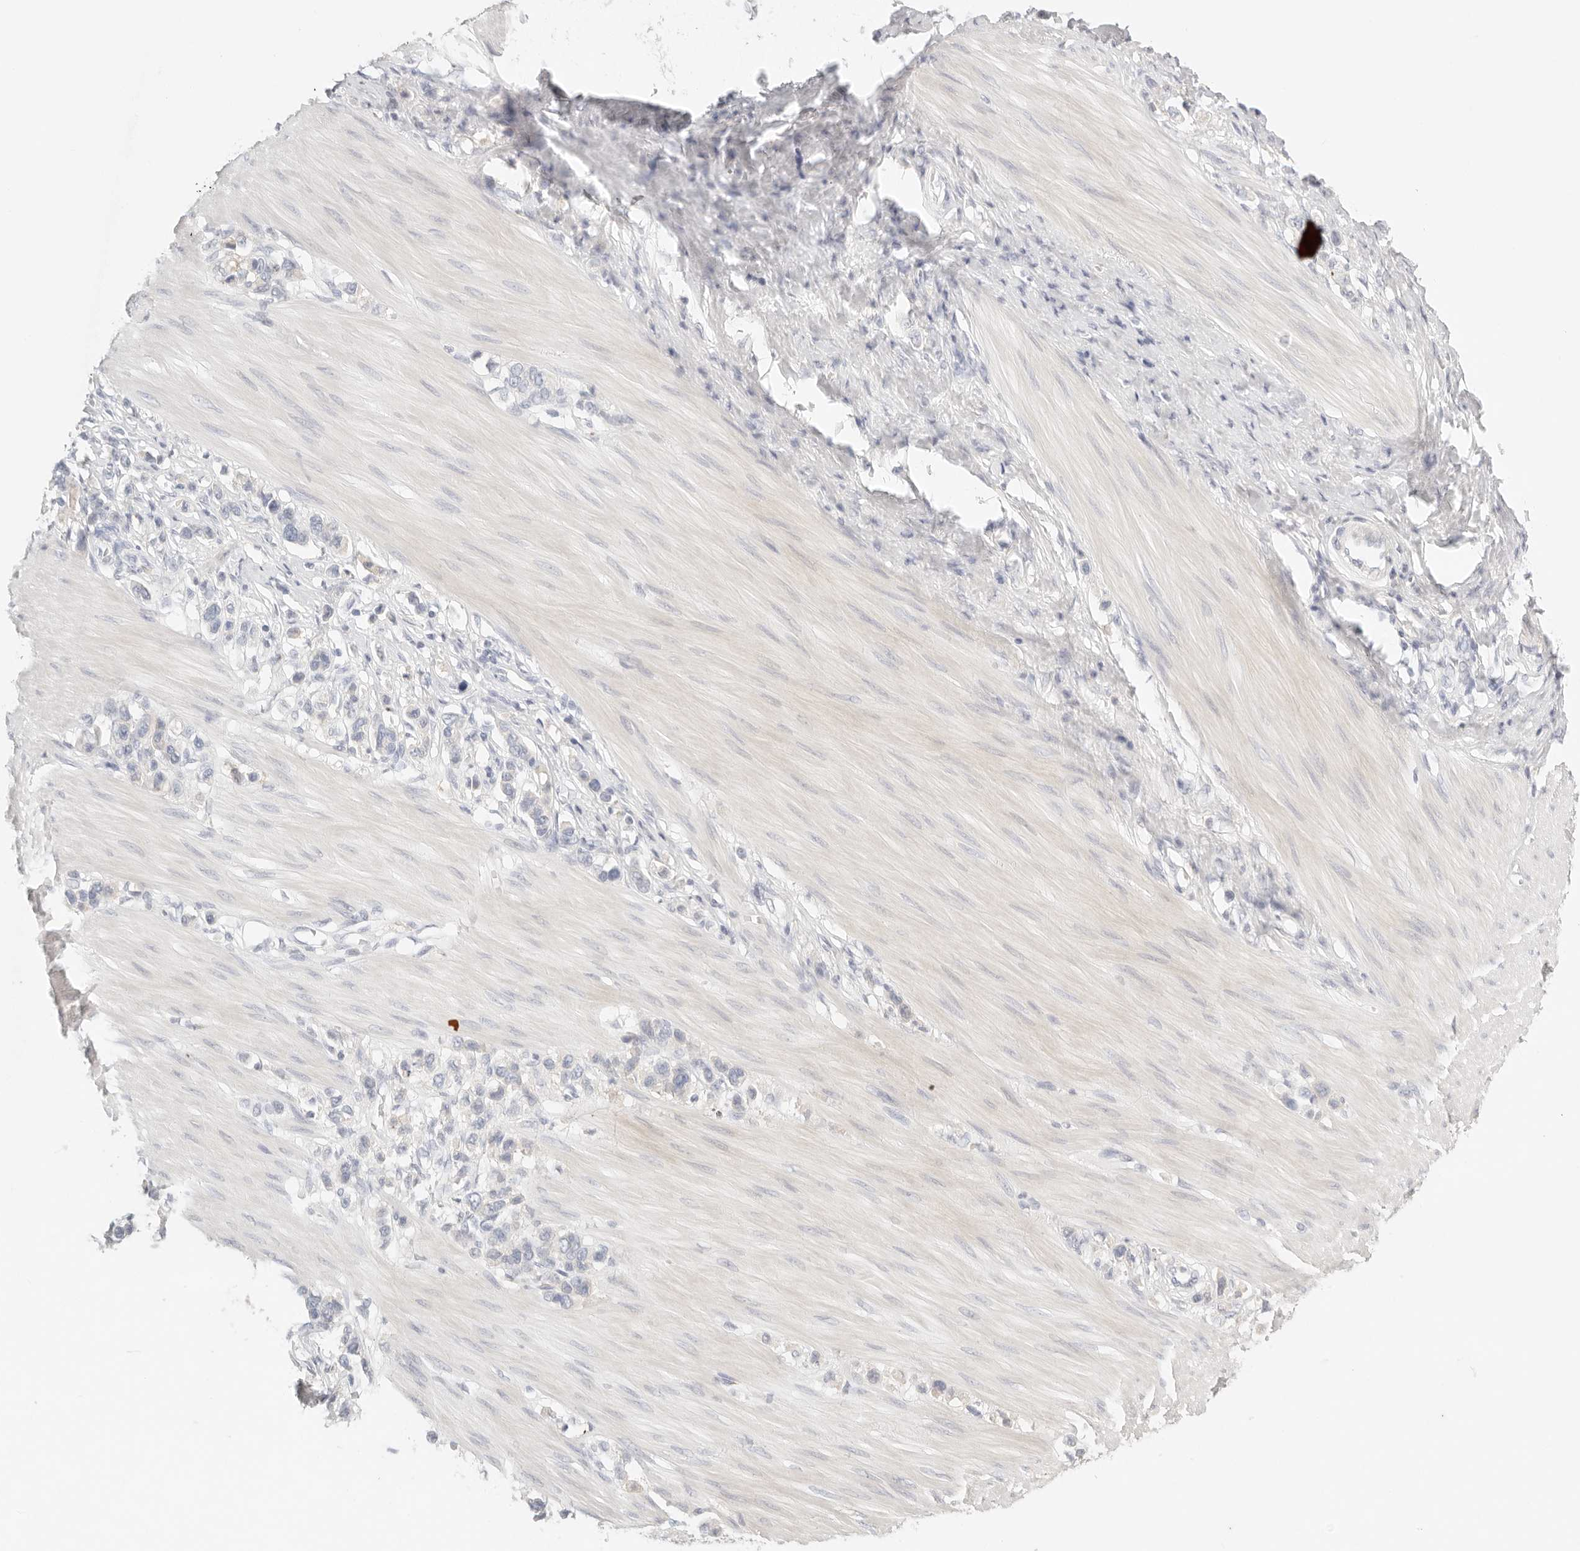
{"staining": {"intensity": "negative", "quantity": "none", "location": "none"}, "tissue": "stomach cancer", "cell_type": "Tumor cells", "image_type": "cancer", "snomed": [{"axis": "morphology", "description": "Adenocarcinoma, NOS"}, {"axis": "topography", "description": "Stomach"}], "caption": "Adenocarcinoma (stomach) stained for a protein using immunohistochemistry exhibits no positivity tumor cells.", "gene": "CEP120", "patient": {"sex": "female", "age": 65}}